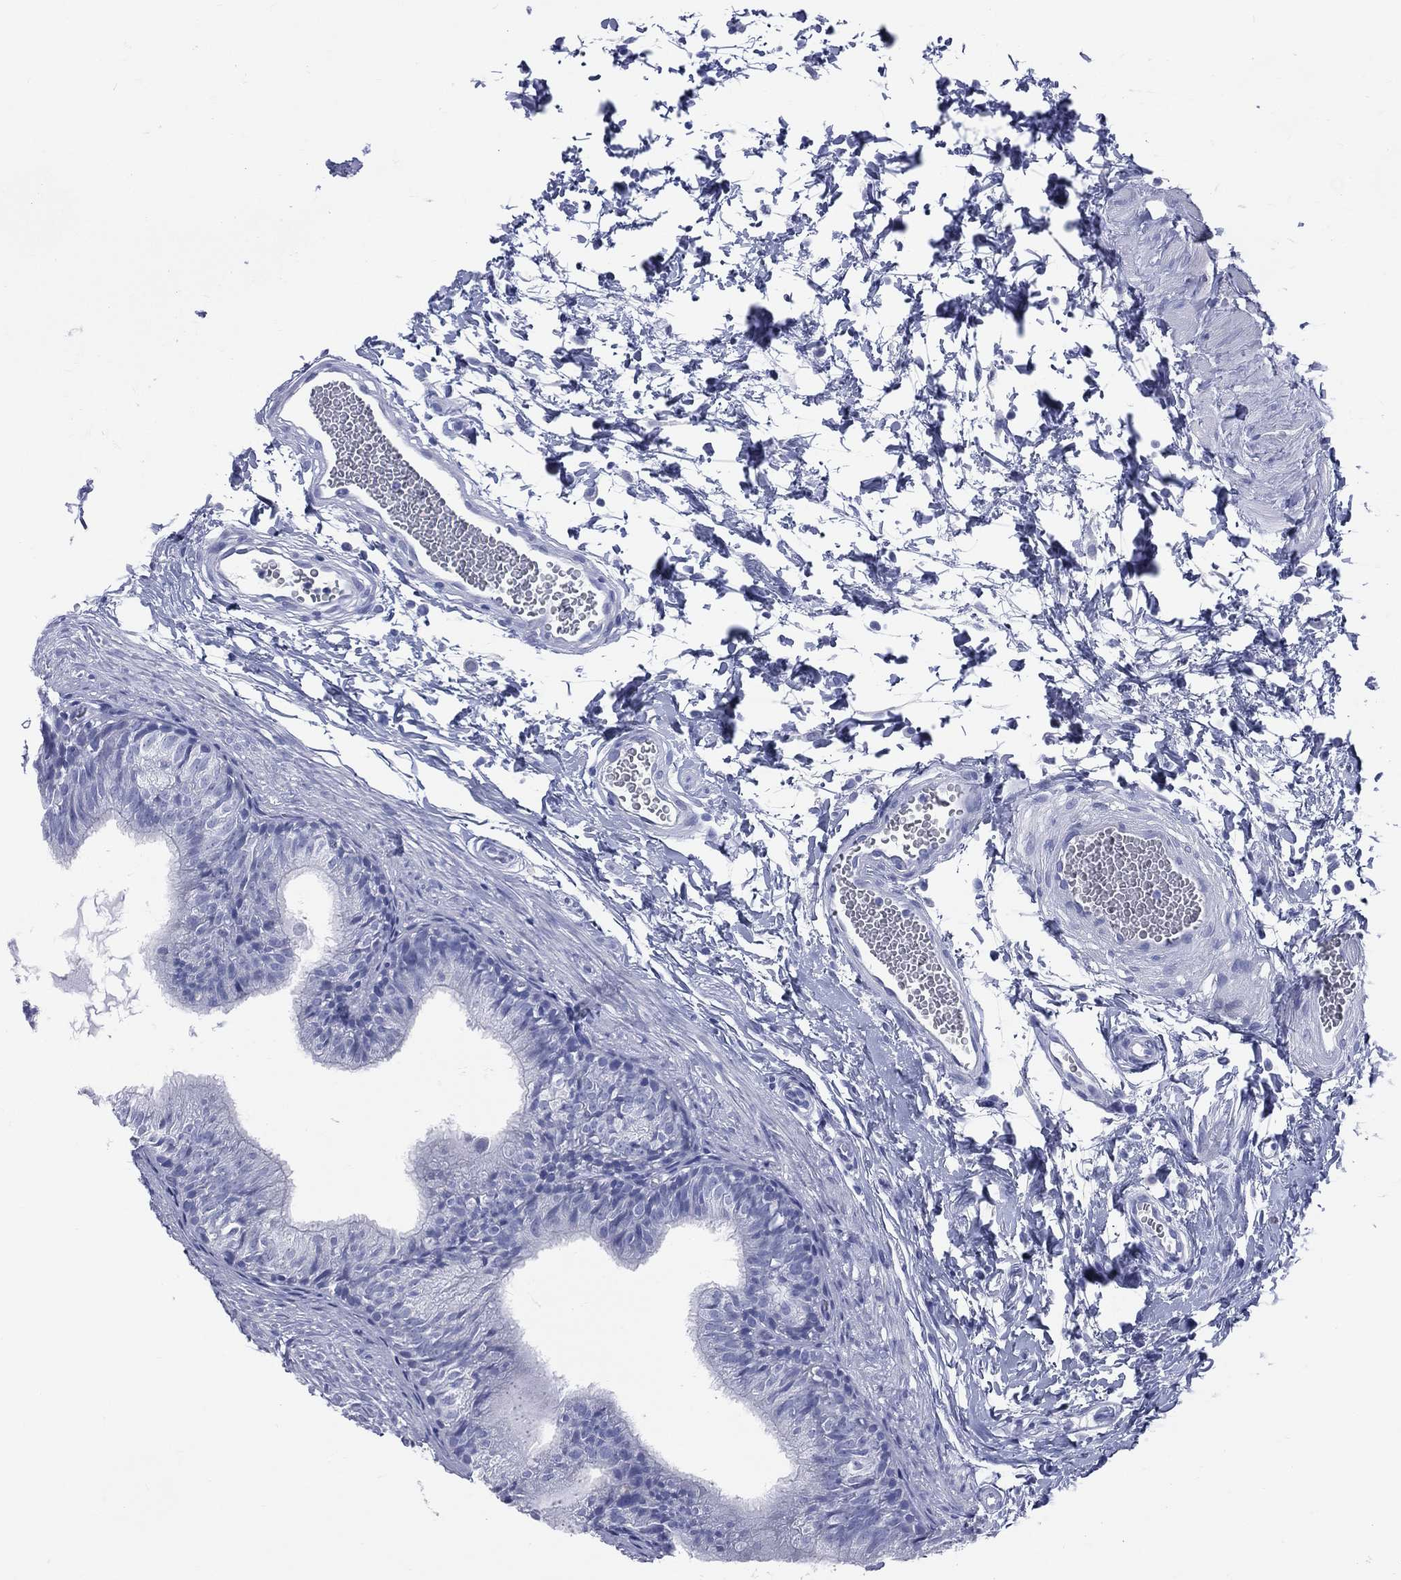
{"staining": {"intensity": "negative", "quantity": "none", "location": "none"}, "tissue": "epididymis", "cell_type": "Glandular cells", "image_type": "normal", "snomed": [{"axis": "morphology", "description": "Normal tissue, NOS"}, {"axis": "topography", "description": "Epididymis"}], "caption": "Human epididymis stained for a protein using immunohistochemistry (IHC) exhibits no expression in glandular cells.", "gene": "CYLC1", "patient": {"sex": "male", "age": 22}}